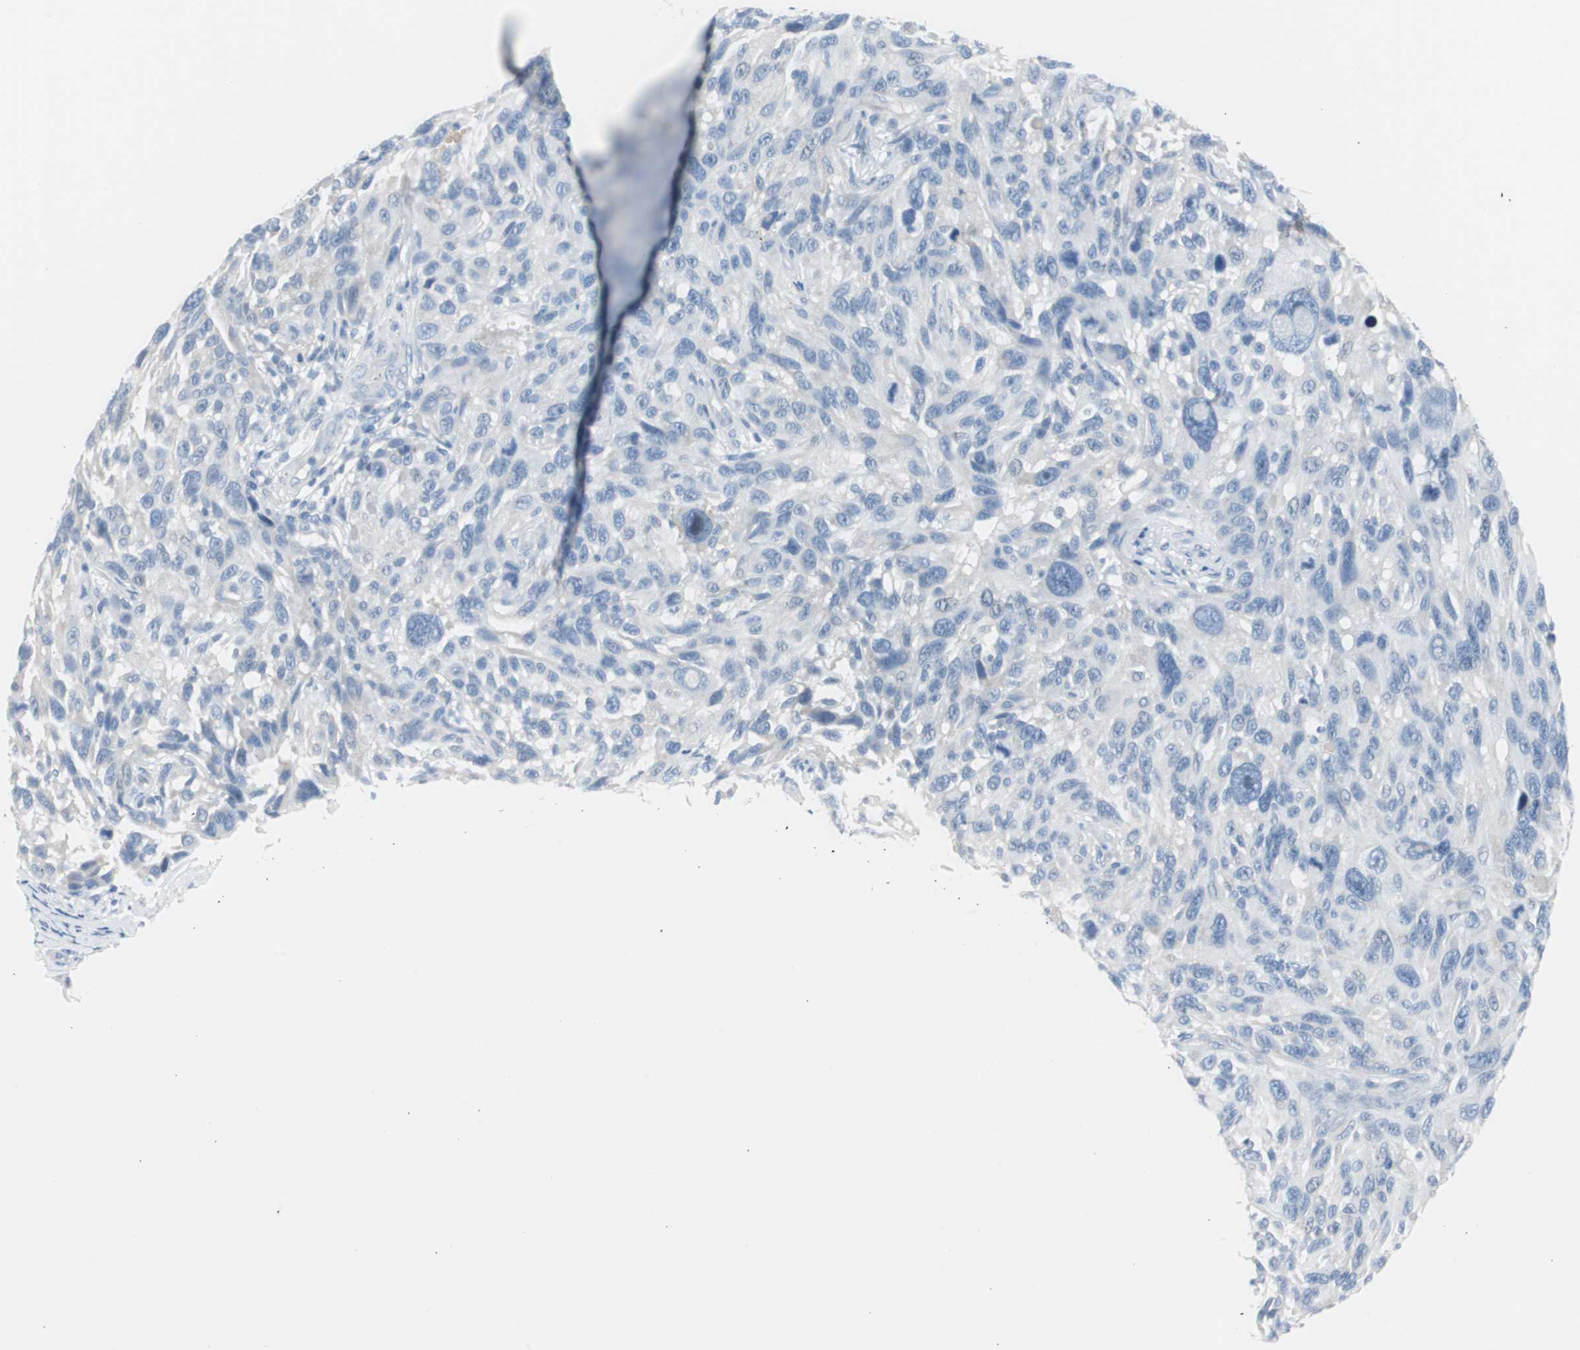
{"staining": {"intensity": "negative", "quantity": "none", "location": "none"}, "tissue": "melanoma", "cell_type": "Tumor cells", "image_type": "cancer", "snomed": [{"axis": "morphology", "description": "Malignant melanoma, NOS"}, {"axis": "topography", "description": "Skin"}], "caption": "Human malignant melanoma stained for a protein using IHC exhibits no positivity in tumor cells.", "gene": "S100A7", "patient": {"sex": "male", "age": 53}}